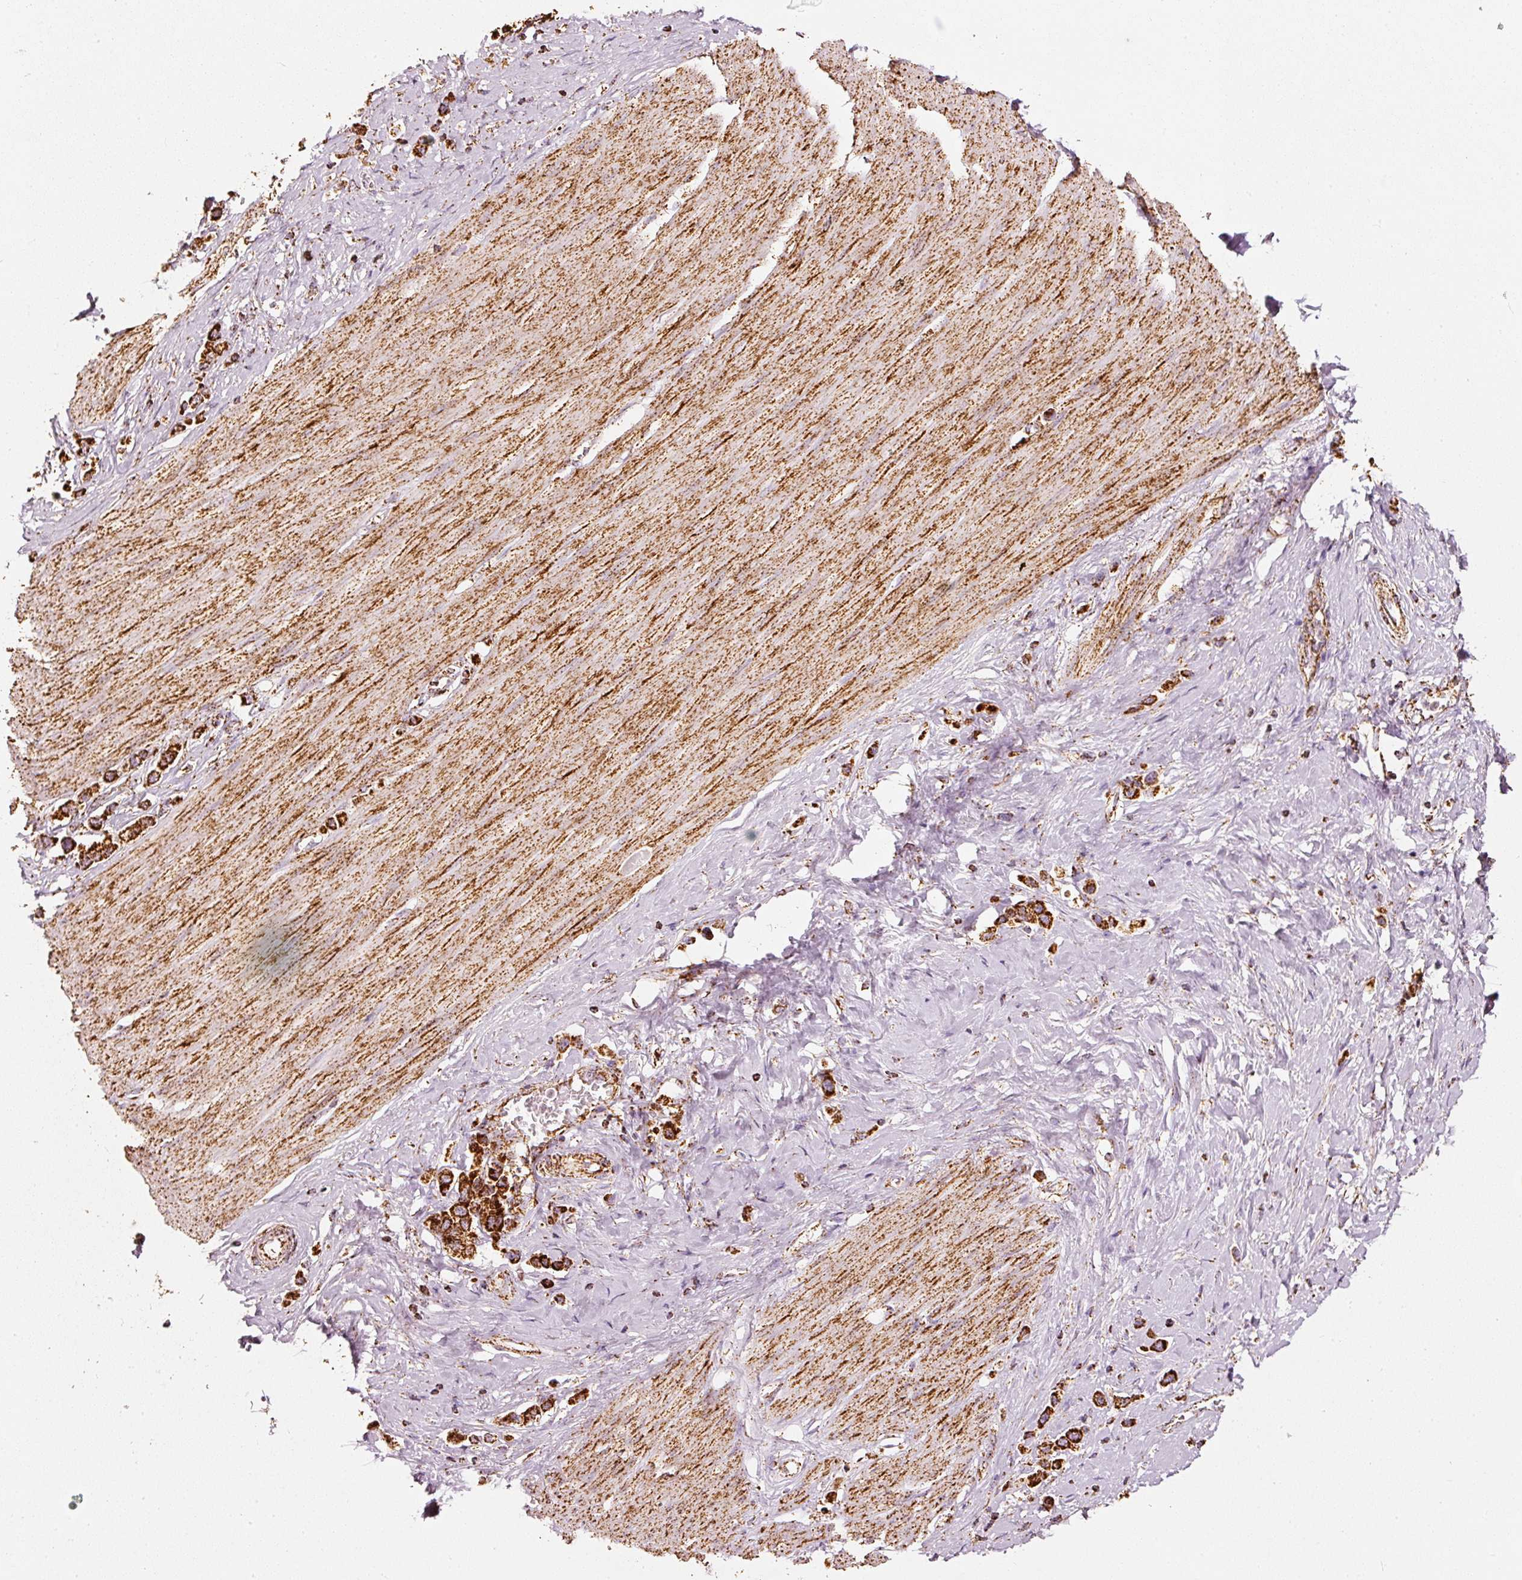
{"staining": {"intensity": "strong", "quantity": ">75%", "location": "cytoplasmic/membranous"}, "tissue": "stomach cancer", "cell_type": "Tumor cells", "image_type": "cancer", "snomed": [{"axis": "morphology", "description": "Adenocarcinoma, NOS"}, {"axis": "topography", "description": "Stomach"}], "caption": "Stomach cancer stained with IHC reveals strong cytoplasmic/membranous expression in approximately >75% of tumor cells.", "gene": "UQCRC1", "patient": {"sex": "female", "age": 65}}